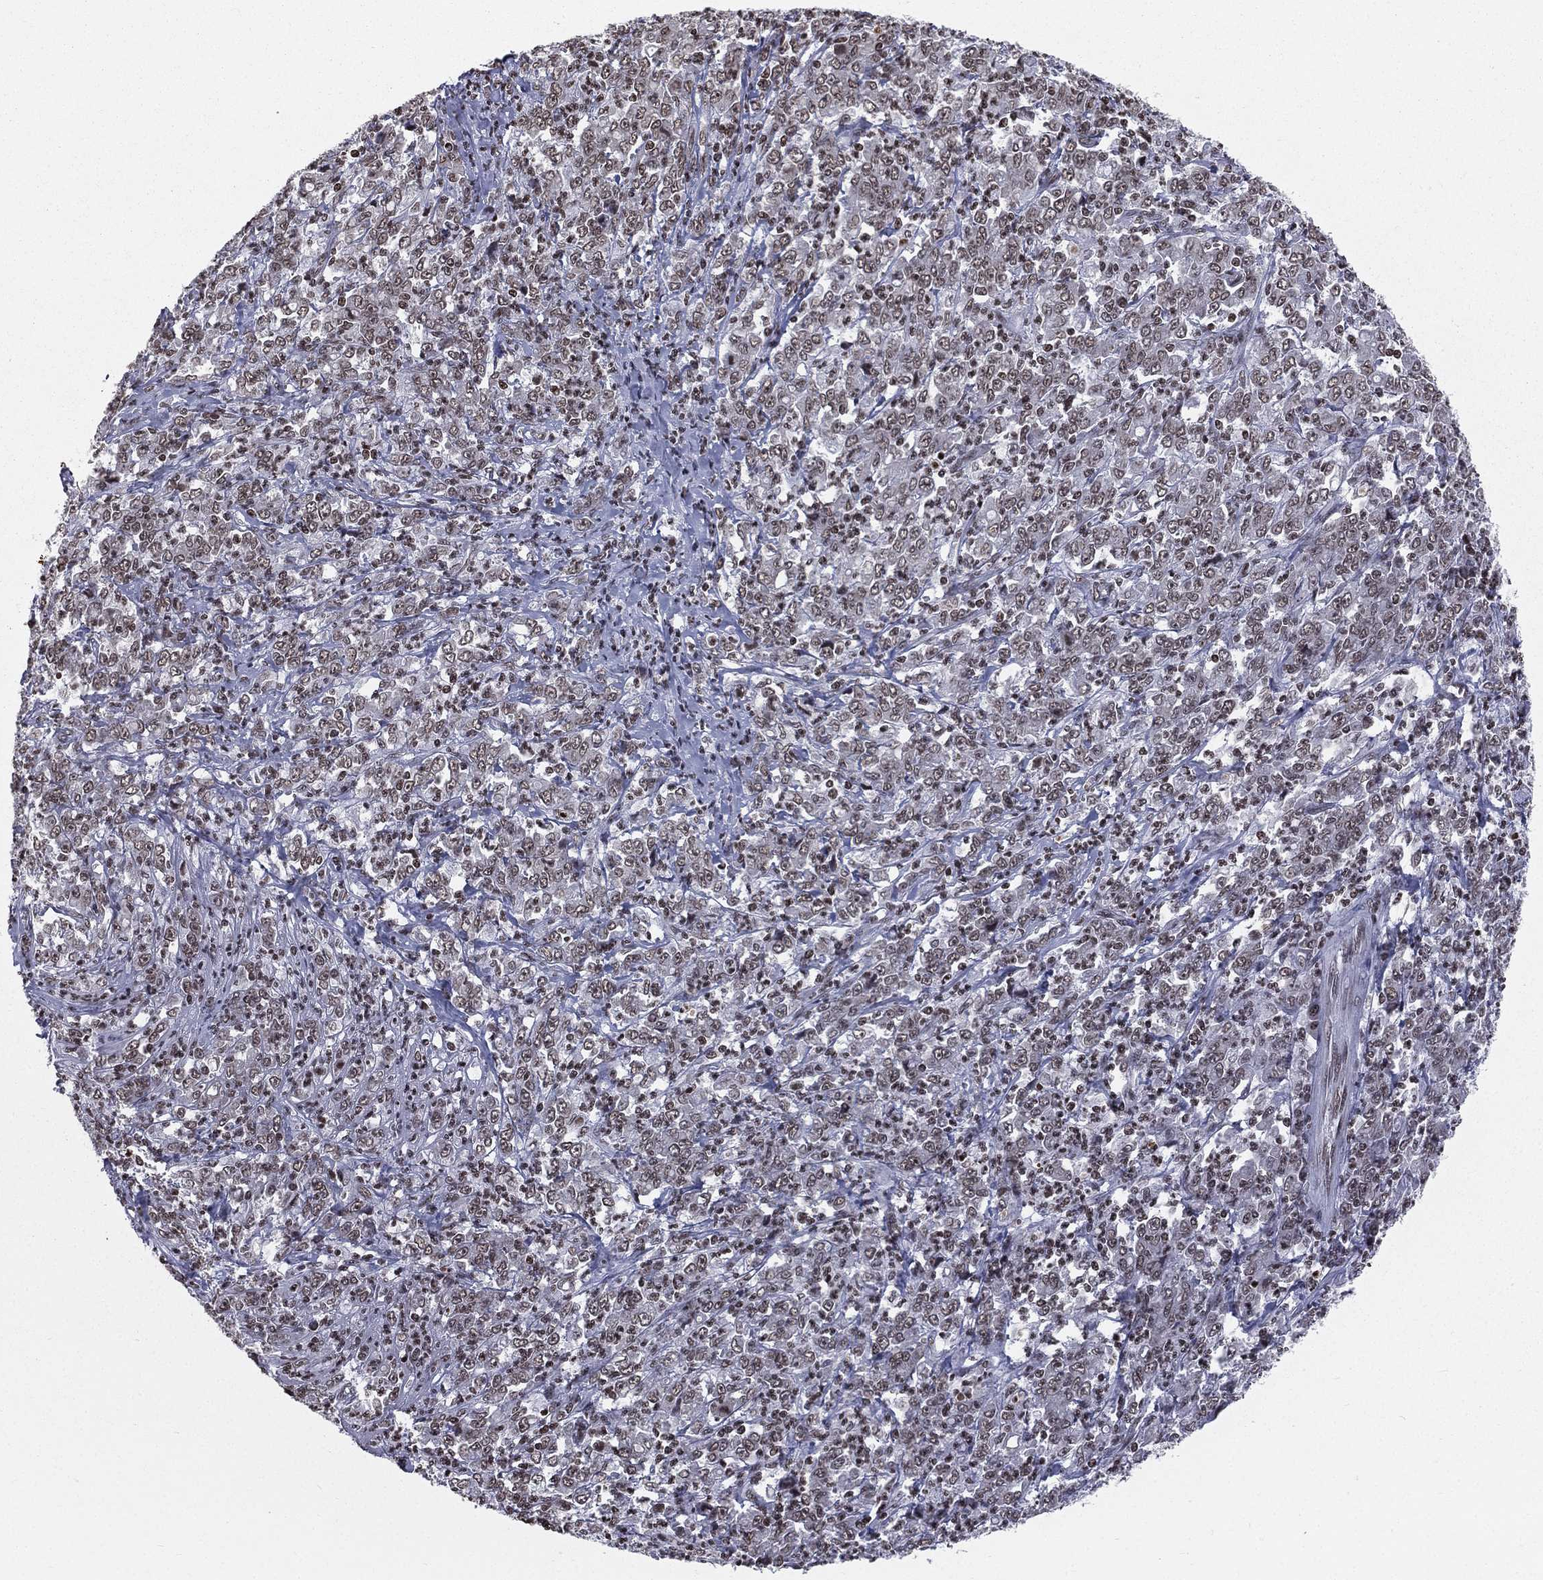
{"staining": {"intensity": "weak", "quantity": ">75%", "location": "nuclear"}, "tissue": "stomach cancer", "cell_type": "Tumor cells", "image_type": "cancer", "snomed": [{"axis": "morphology", "description": "Adenocarcinoma, NOS"}, {"axis": "topography", "description": "Stomach, lower"}], "caption": "Stomach cancer (adenocarcinoma) tissue shows weak nuclear expression in about >75% of tumor cells", "gene": "RFX7", "patient": {"sex": "female", "age": 71}}